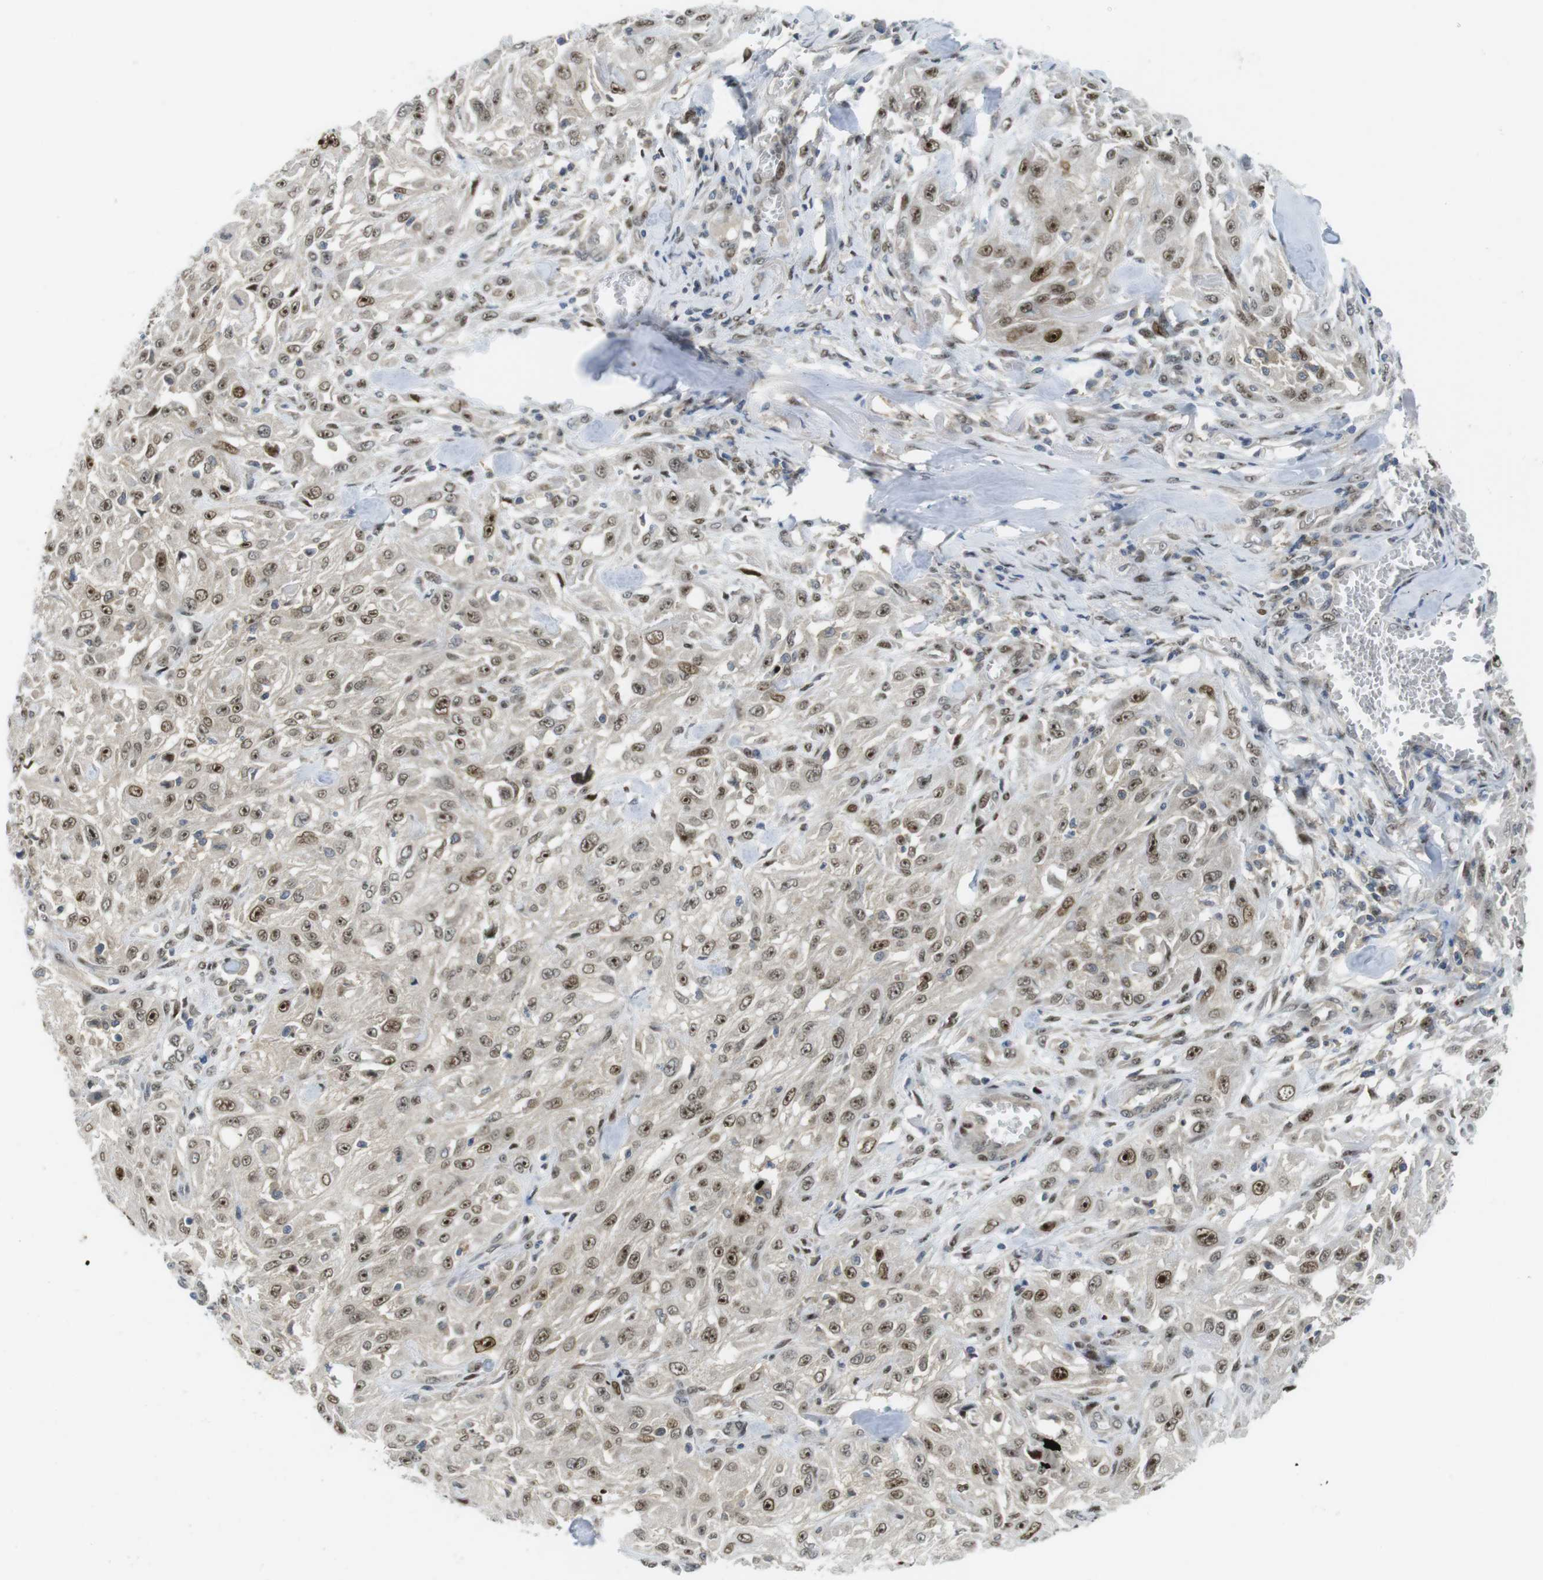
{"staining": {"intensity": "moderate", "quantity": ">75%", "location": "nuclear"}, "tissue": "skin cancer", "cell_type": "Tumor cells", "image_type": "cancer", "snomed": [{"axis": "morphology", "description": "Squamous cell carcinoma, NOS"}, {"axis": "morphology", "description": "Squamous cell carcinoma, metastatic, NOS"}, {"axis": "topography", "description": "Skin"}, {"axis": "topography", "description": "Lymph node"}], "caption": "A micrograph of human skin cancer stained for a protein displays moderate nuclear brown staining in tumor cells. (brown staining indicates protein expression, while blue staining denotes nuclei).", "gene": "RCC1", "patient": {"sex": "male", "age": 75}}